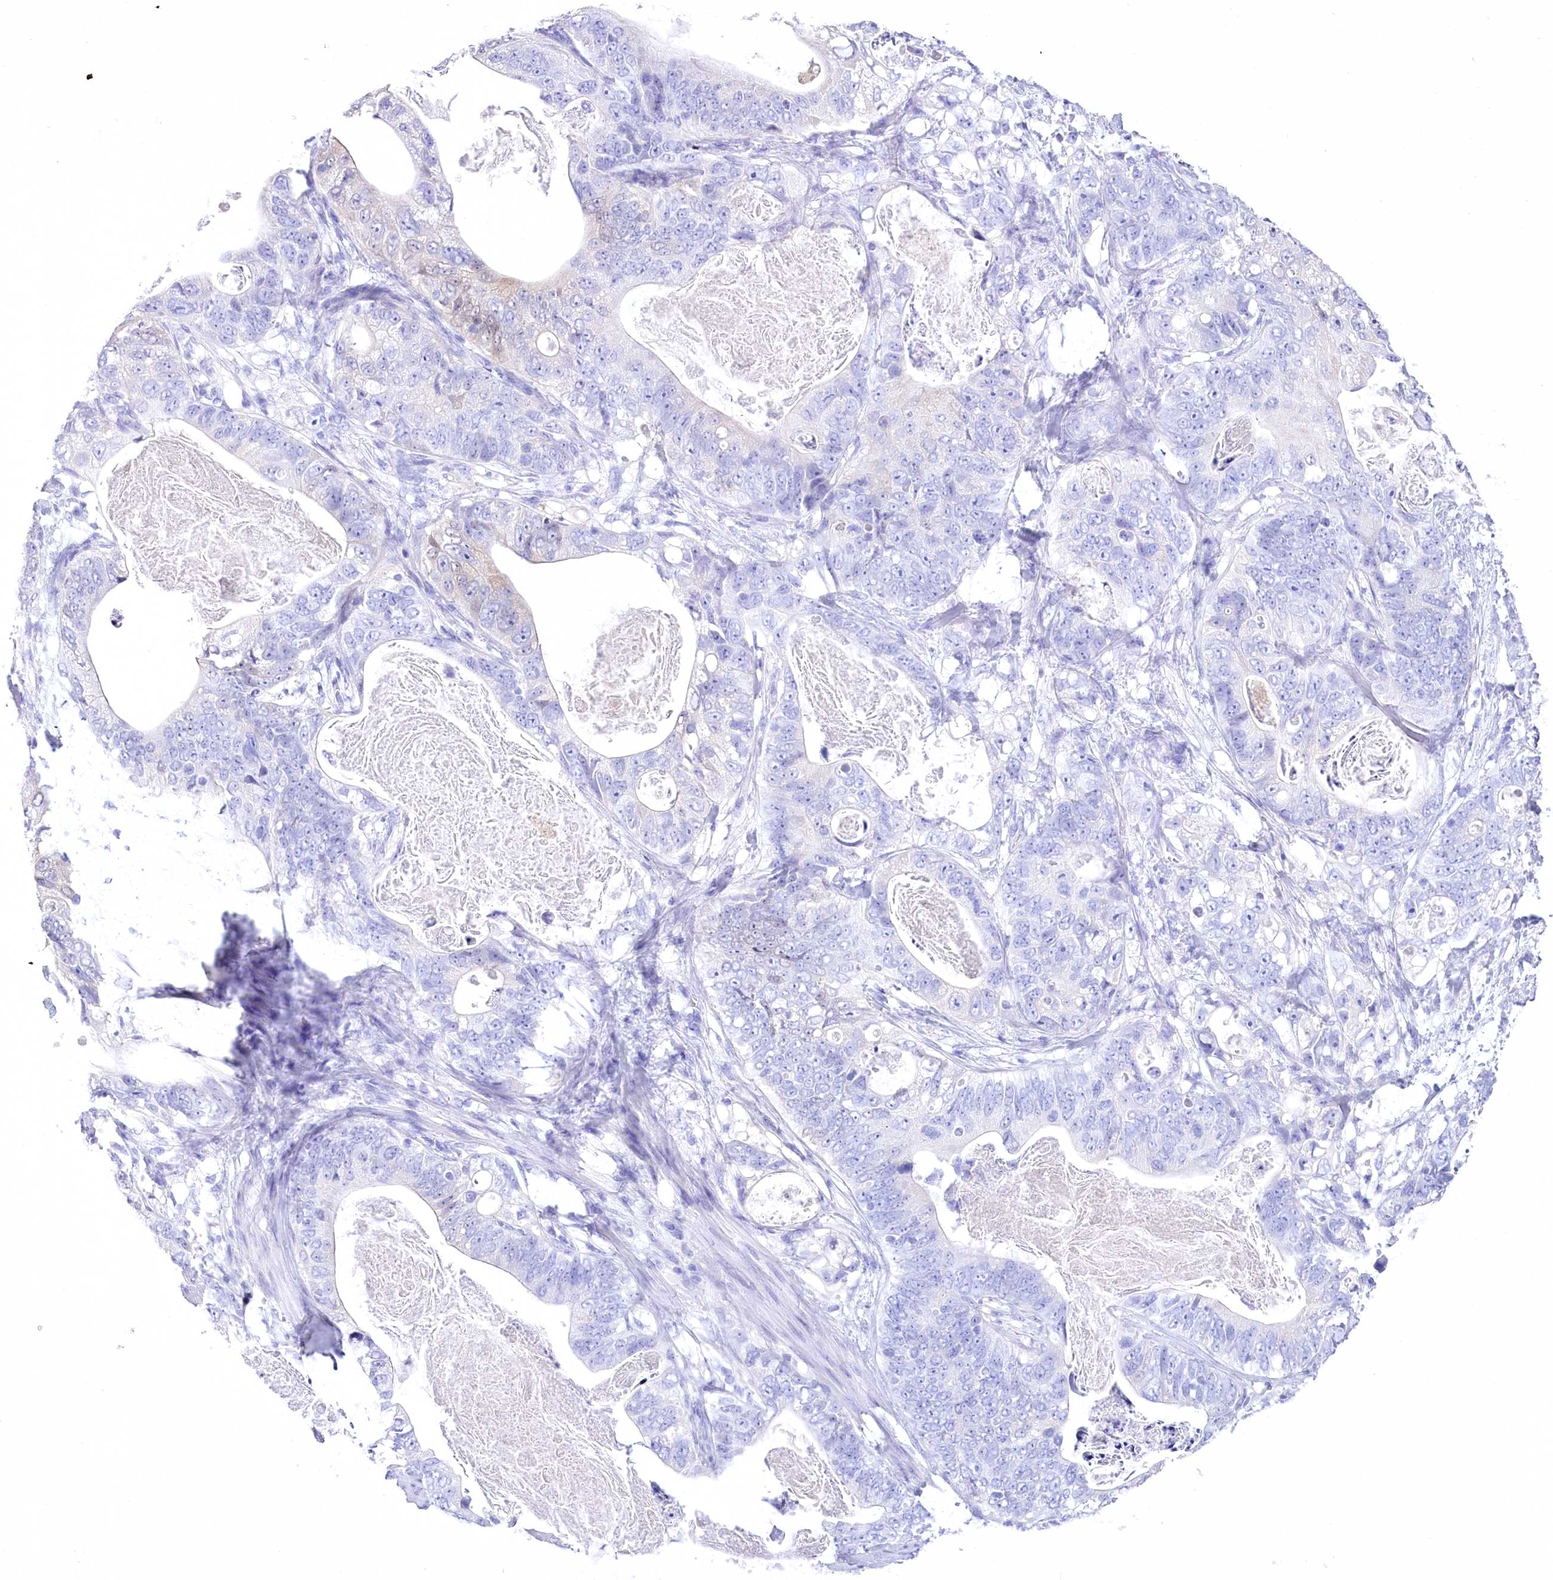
{"staining": {"intensity": "negative", "quantity": "none", "location": "none"}, "tissue": "stomach cancer", "cell_type": "Tumor cells", "image_type": "cancer", "snomed": [{"axis": "morphology", "description": "Normal tissue, NOS"}, {"axis": "morphology", "description": "Adenocarcinoma, NOS"}, {"axis": "topography", "description": "Stomach"}], "caption": "This is a photomicrograph of IHC staining of stomach cancer, which shows no expression in tumor cells.", "gene": "PBLD", "patient": {"sex": "female", "age": 89}}